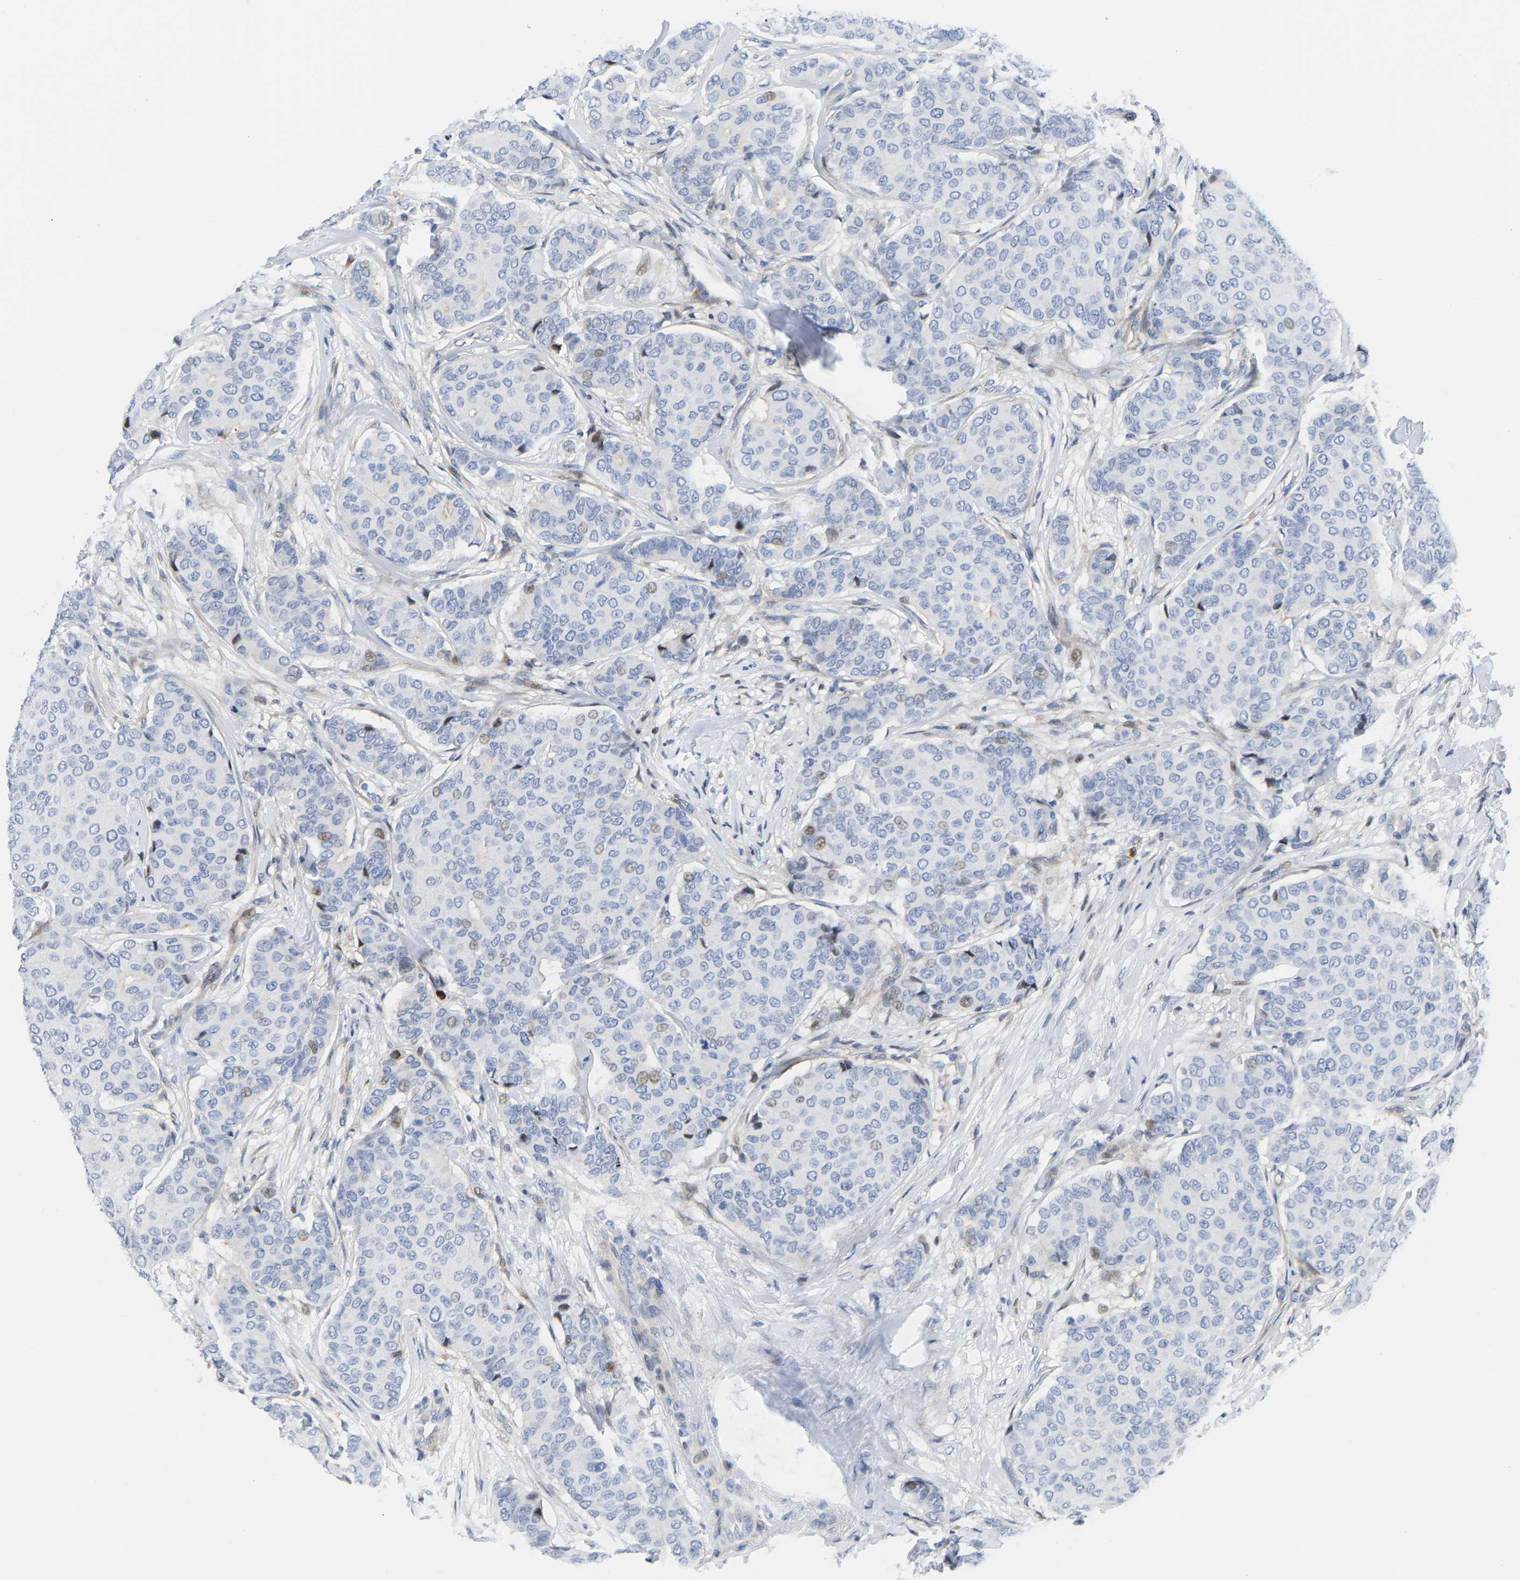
{"staining": {"intensity": "weak", "quantity": "<25%", "location": "nuclear"}, "tissue": "breast cancer", "cell_type": "Tumor cells", "image_type": "cancer", "snomed": [{"axis": "morphology", "description": "Duct carcinoma"}, {"axis": "topography", "description": "Breast"}], "caption": "This histopathology image is of breast cancer stained with immunohistochemistry (IHC) to label a protein in brown with the nuclei are counter-stained blue. There is no staining in tumor cells.", "gene": "HDAC5", "patient": {"sex": "female", "age": 75}}